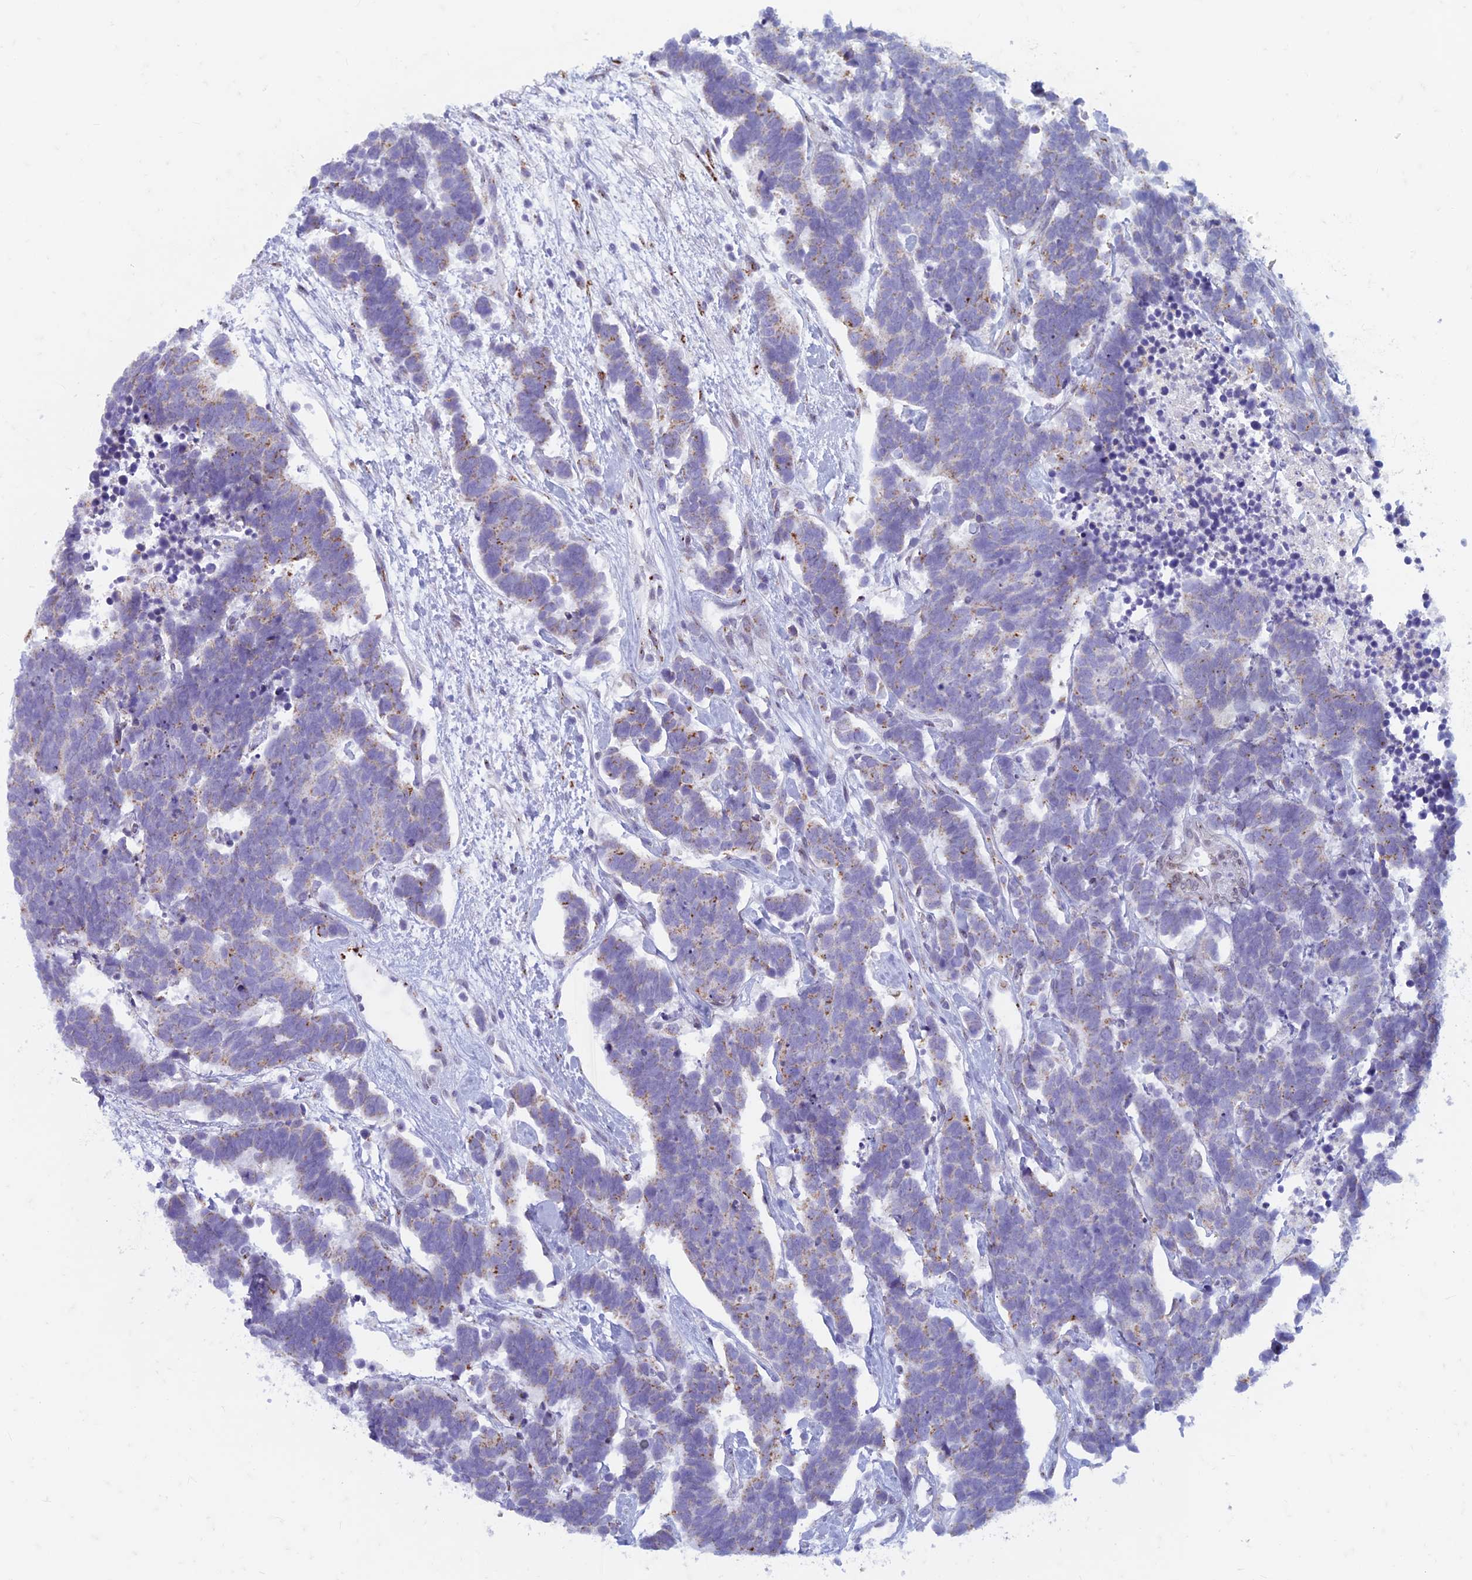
{"staining": {"intensity": "moderate", "quantity": "<25%", "location": "cytoplasmic/membranous"}, "tissue": "carcinoid", "cell_type": "Tumor cells", "image_type": "cancer", "snomed": [{"axis": "morphology", "description": "Carcinoma, NOS"}, {"axis": "morphology", "description": "Carcinoid, malignant, NOS"}, {"axis": "topography", "description": "Urinary bladder"}], "caption": "This histopathology image displays carcinoid stained with IHC to label a protein in brown. The cytoplasmic/membranous of tumor cells show moderate positivity for the protein. Nuclei are counter-stained blue.", "gene": "FAM3C", "patient": {"sex": "male", "age": 57}}